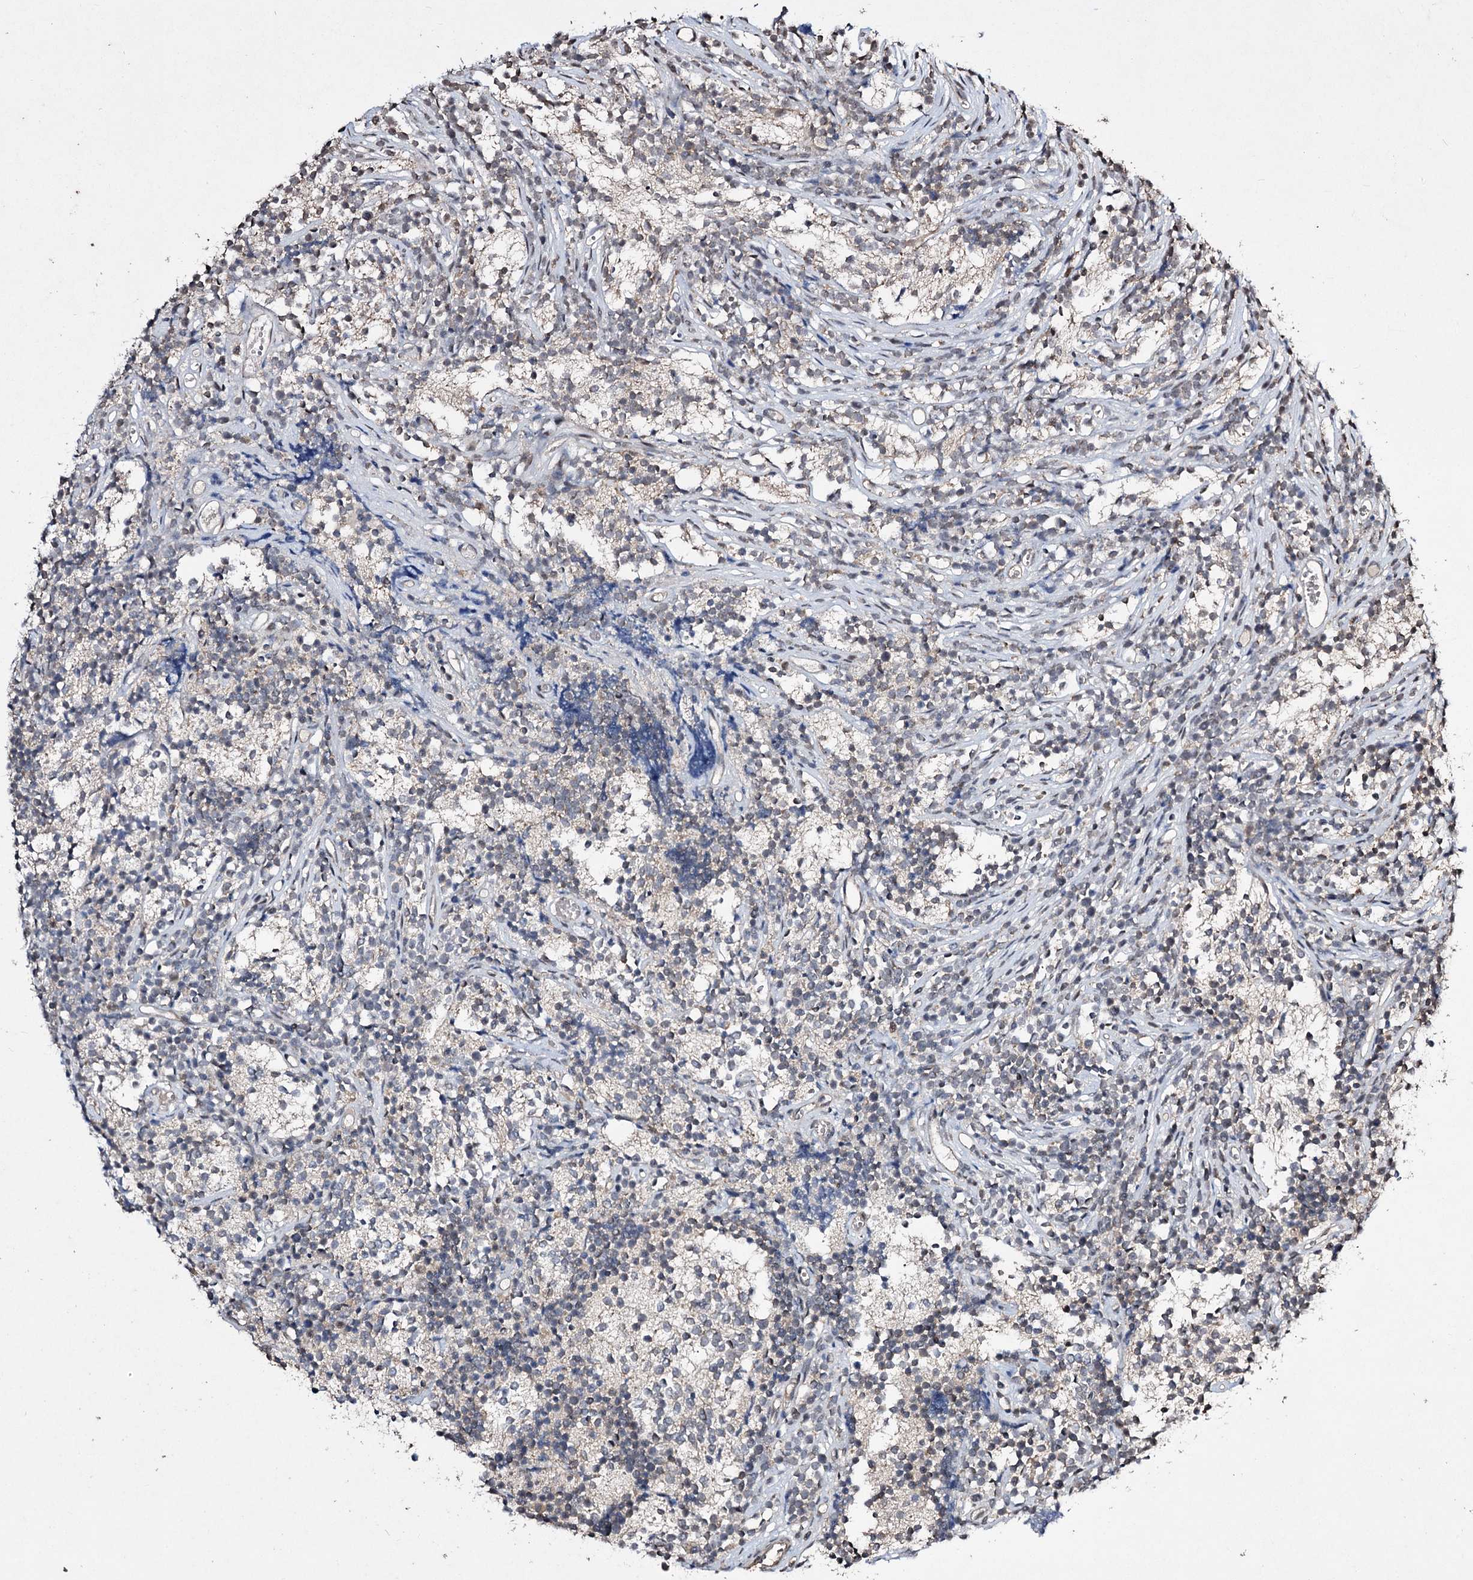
{"staining": {"intensity": "negative", "quantity": "none", "location": "none"}, "tissue": "glioma", "cell_type": "Tumor cells", "image_type": "cancer", "snomed": [{"axis": "morphology", "description": "Glioma, malignant, Low grade"}, {"axis": "topography", "description": "Brain"}], "caption": "High power microscopy micrograph of an IHC histopathology image of low-grade glioma (malignant), revealing no significant positivity in tumor cells.", "gene": "CPNE8", "patient": {"sex": "female", "age": 1}}